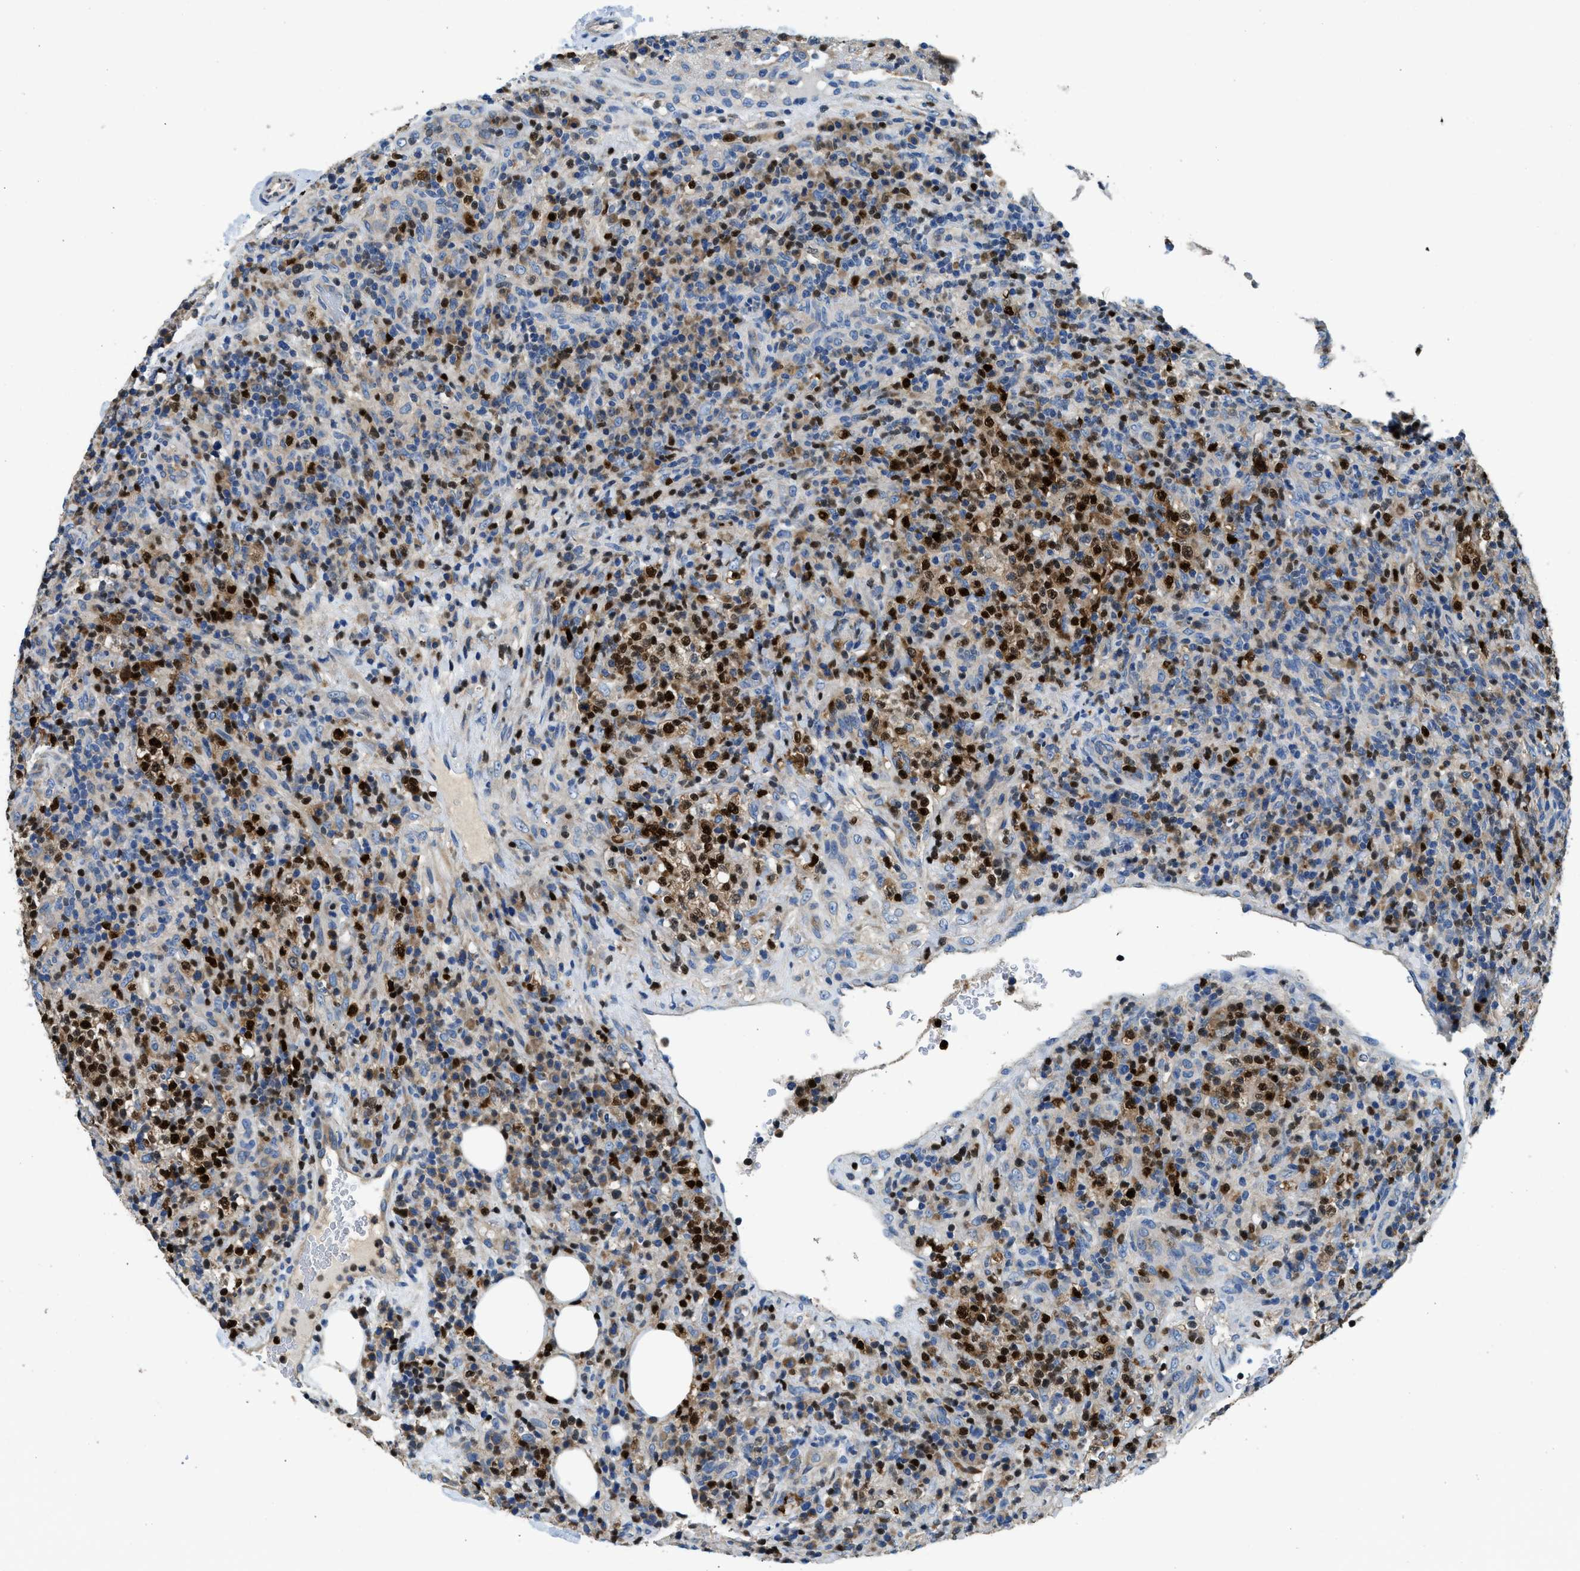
{"staining": {"intensity": "strong", "quantity": "<25%", "location": "nuclear"}, "tissue": "lymphoma", "cell_type": "Tumor cells", "image_type": "cancer", "snomed": [{"axis": "morphology", "description": "Malignant lymphoma, non-Hodgkin's type, High grade"}, {"axis": "topography", "description": "Lymph node"}], "caption": "This image displays IHC staining of human high-grade malignant lymphoma, non-Hodgkin's type, with medium strong nuclear positivity in about <25% of tumor cells.", "gene": "TOX", "patient": {"sex": "female", "age": 76}}